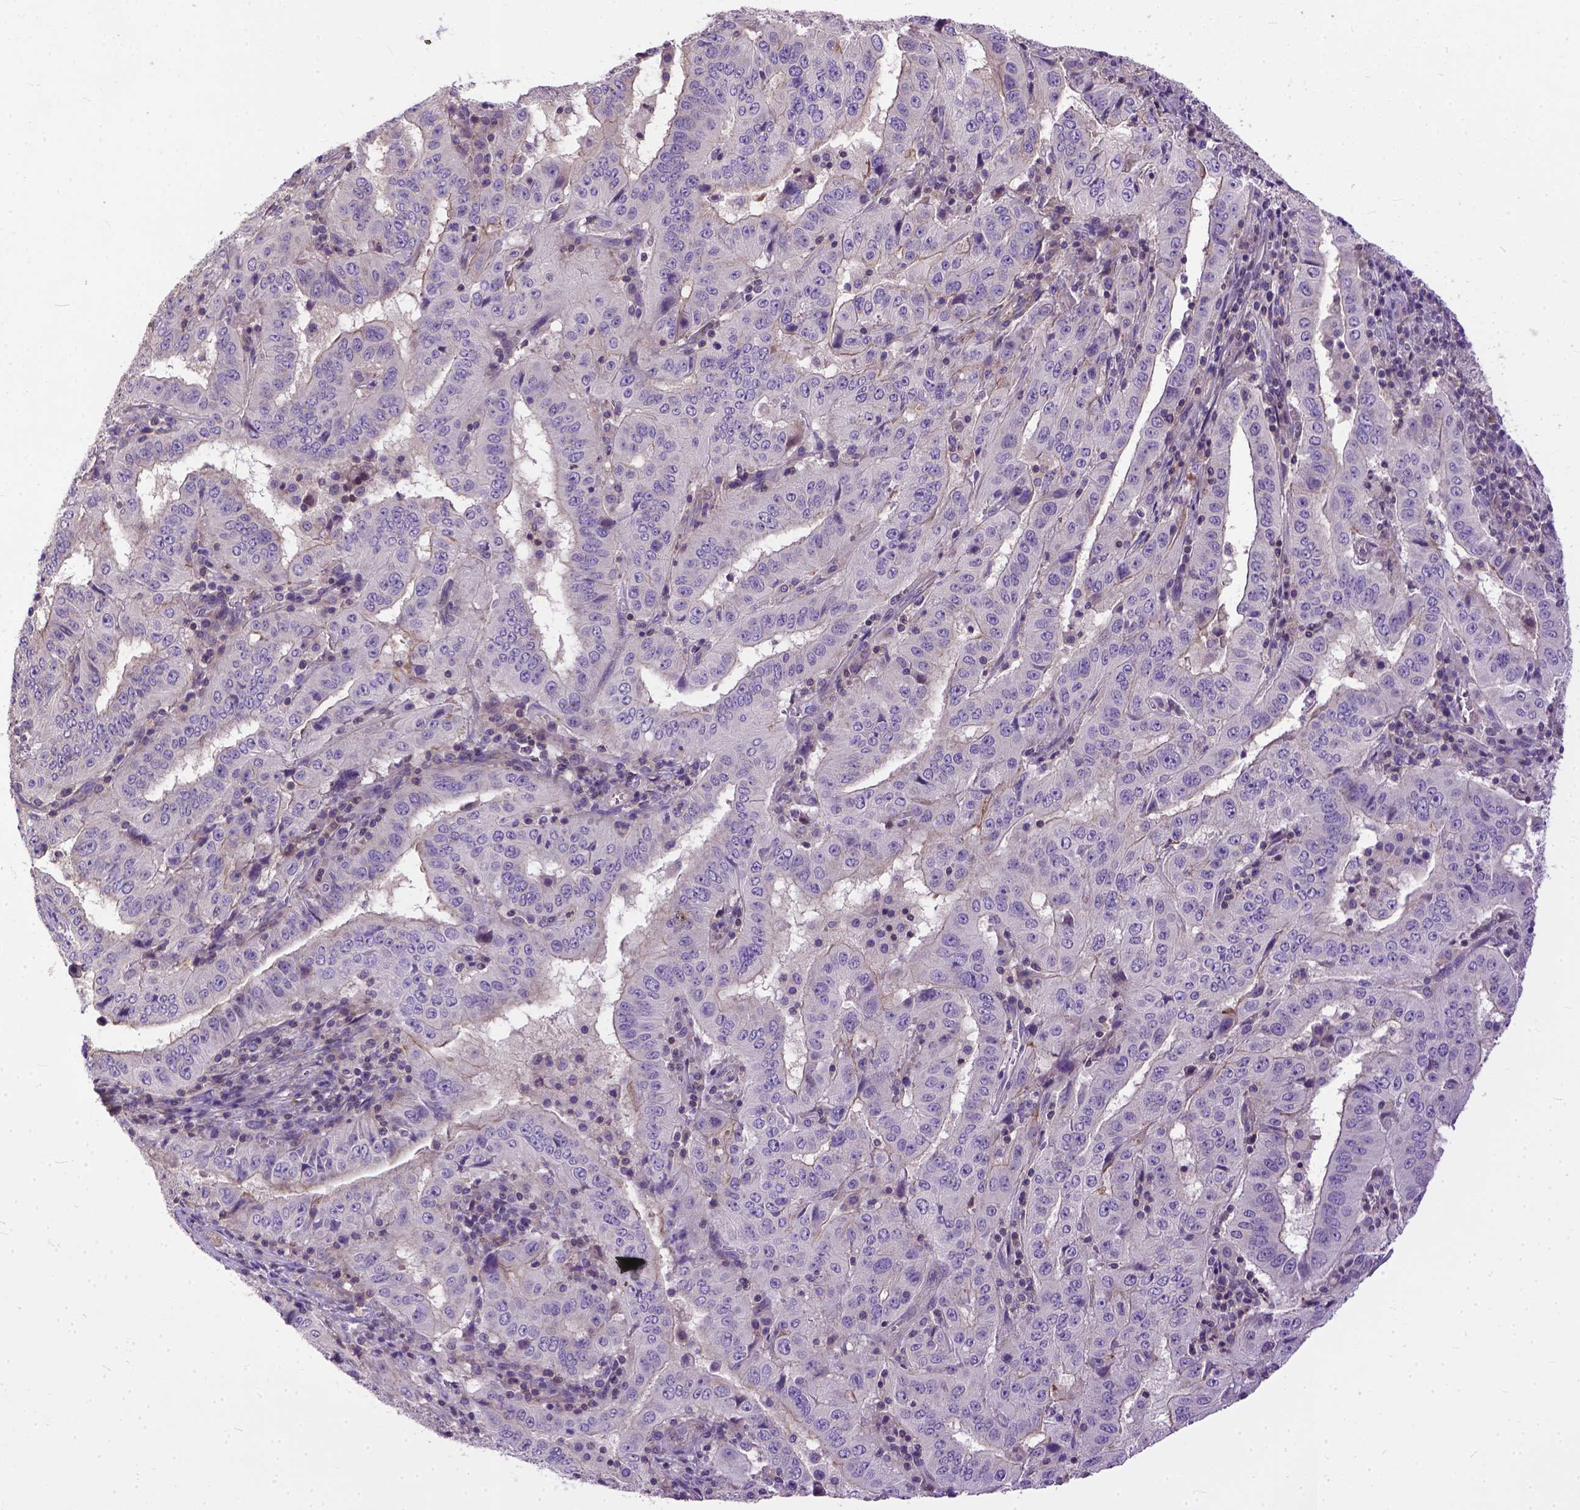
{"staining": {"intensity": "negative", "quantity": "none", "location": "none"}, "tissue": "pancreatic cancer", "cell_type": "Tumor cells", "image_type": "cancer", "snomed": [{"axis": "morphology", "description": "Adenocarcinoma, NOS"}, {"axis": "topography", "description": "Pancreas"}], "caption": "Immunohistochemical staining of pancreatic cancer (adenocarcinoma) exhibits no significant positivity in tumor cells.", "gene": "BANF2", "patient": {"sex": "male", "age": 63}}